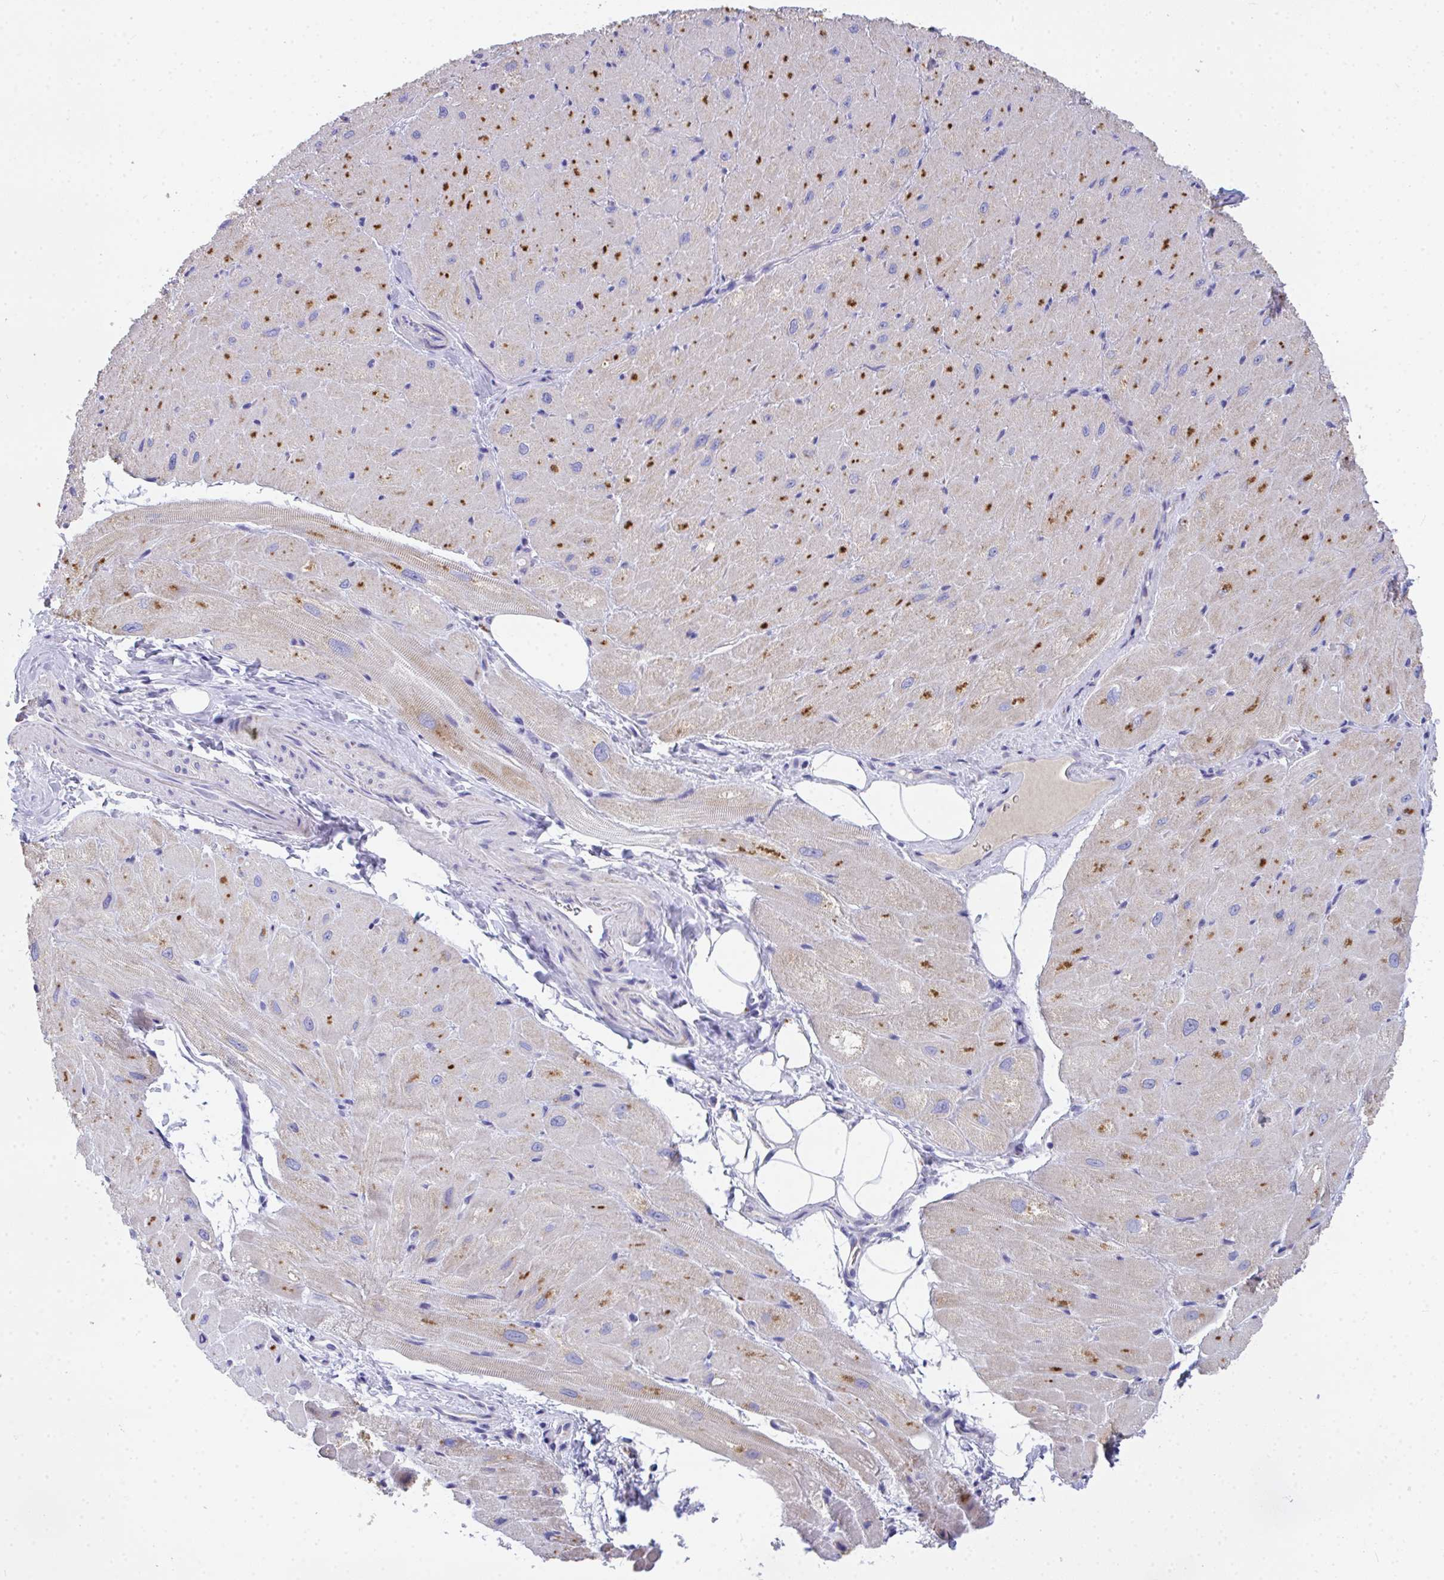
{"staining": {"intensity": "weak", "quantity": "<25%", "location": "cytoplasmic/membranous"}, "tissue": "heart muscle", "cell_type": "Cardiomyocytes", "image_type": "normal", "snomed": [{"axis": "morphology", "description": "Normal tissue, NOS"}, {"axis": "topography", "description": "Heart"}], "caption": "This is an IHC photomicrograph of normal human heart muscle. There is no positivity in cardiomyocytes.", "gene": "COA5", "patient": {"sex": "male", "age": 62}}